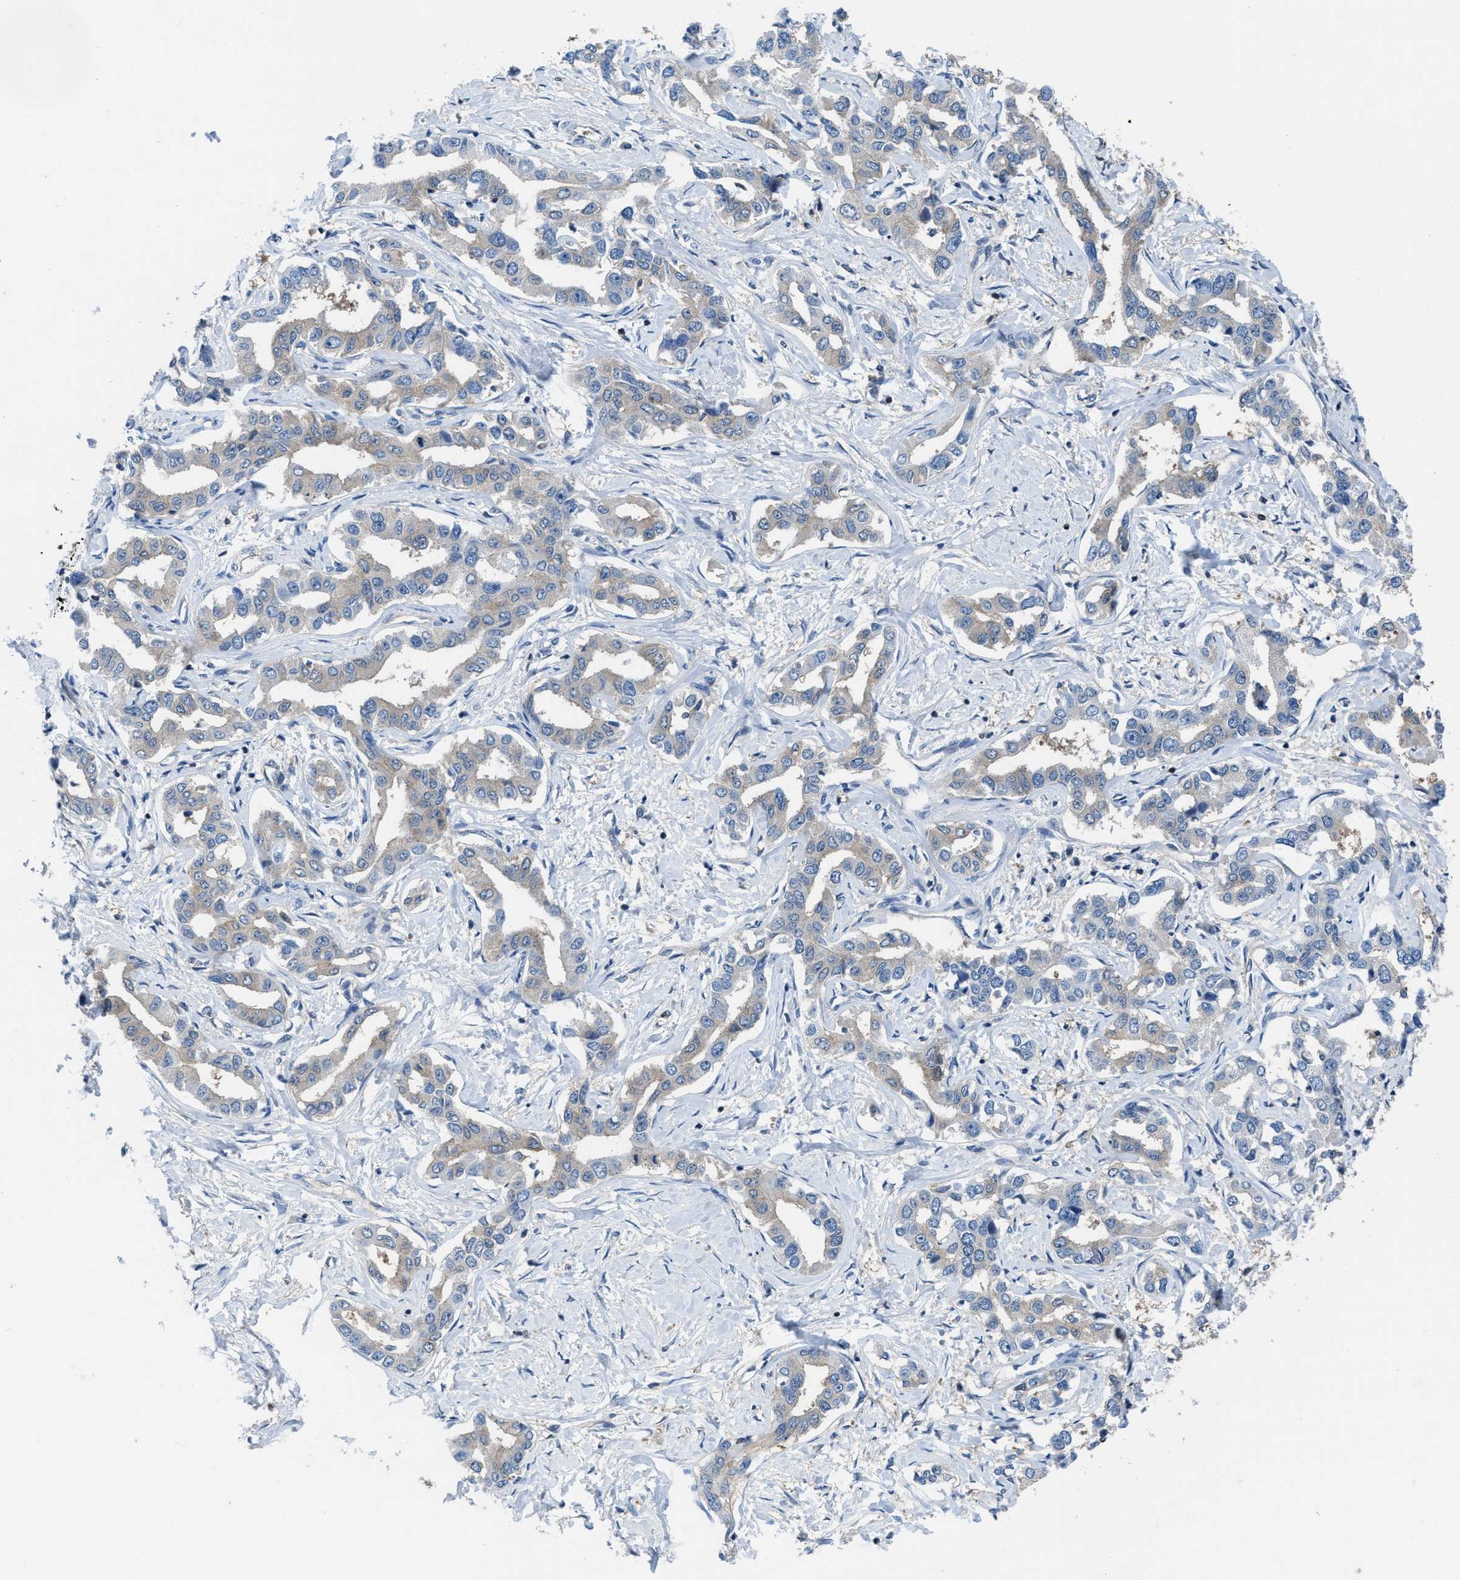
{"staining": {"intensity": "negative", "quantity": "none", "location": "none"}, "tissue": "liver cancer", "cell_type": "Tumor cells", "image_type": "cancer", "snomed": [{"axis": "morphology", "description": "Cholangiocarcinoma"}, {"axis": "topography", "description": "Liver"}], "caption": "DAB (3,3'-diaminobenzidine) immunohistochemical staining of liver cancer displays no significant positivity in tumor cells.", "gene": "NUDT5", "patient": {"sex": "male", "age": 59}}